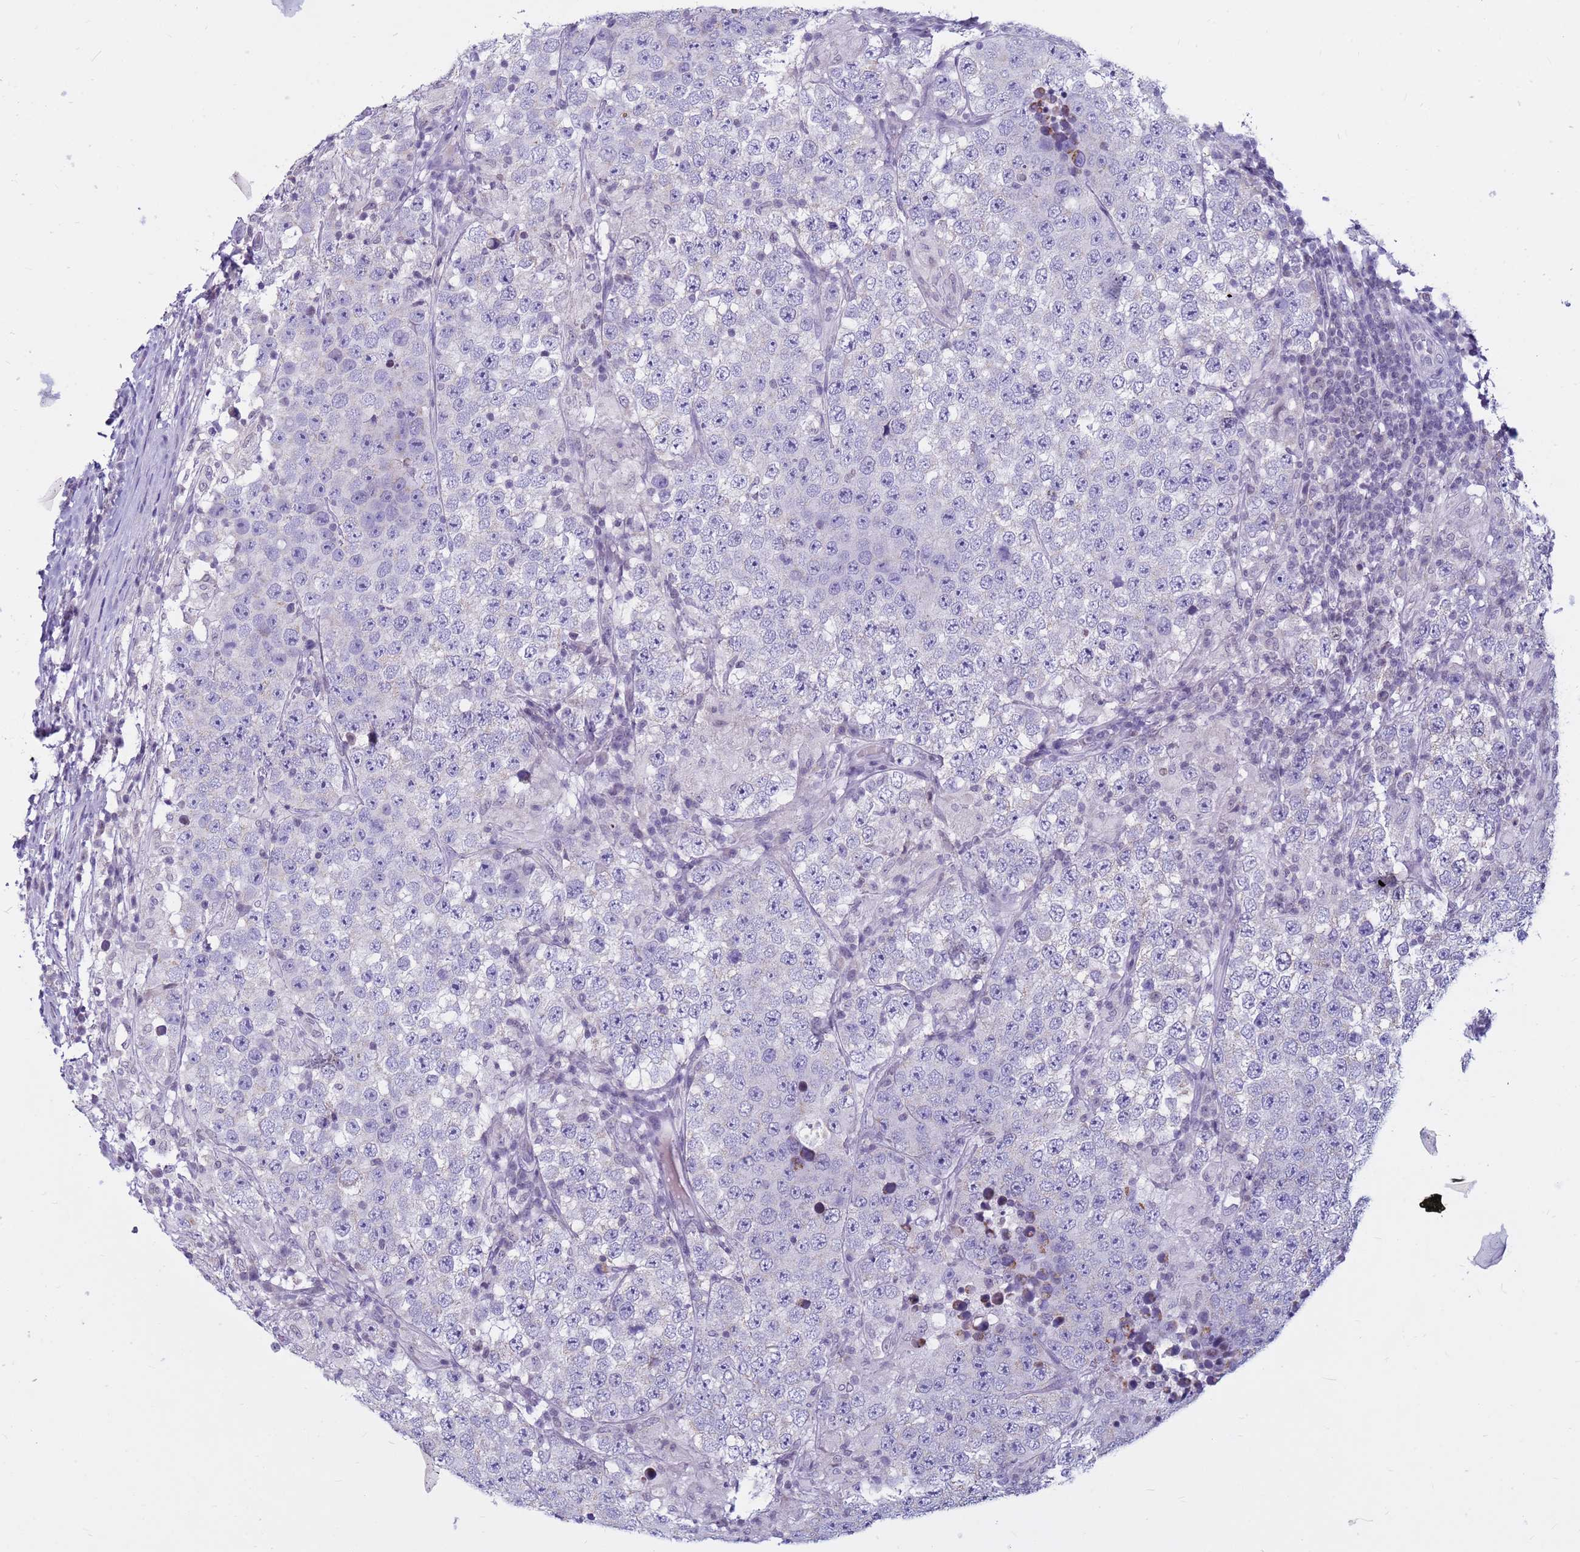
{"staining": {"intensity": "negative", "quantity": "none", "location": "none"}, "tissue": "testis cancer", "cell_type": "Tumor cells", "image_type": "cancer", "snomed": [{"axis": "morphology", "description": "Normal tissue, NOS"}, {"axis": "morphology", "description": "Urothelial carcinoma, High grade"}, {"axis": "morphology", "description": "Seminoma, NOS"}, {"axis": "morphology", "description": "Carcinoma, Embryonal, NOS"}, {"axis": "topography", "description": "Urinary bladder"}, {"axis": "topography", "description": "Testis"}], "caption": "This histopathology image is of testis high-grade urothelial carcinoma stained with immunohistochemistry to label a protein in brown with the nuclei are counter-stained blue. There is no positivity in tumor cells.", "gene": "CDK2AP2", "patient": {"sex": "male", "age": 41}}